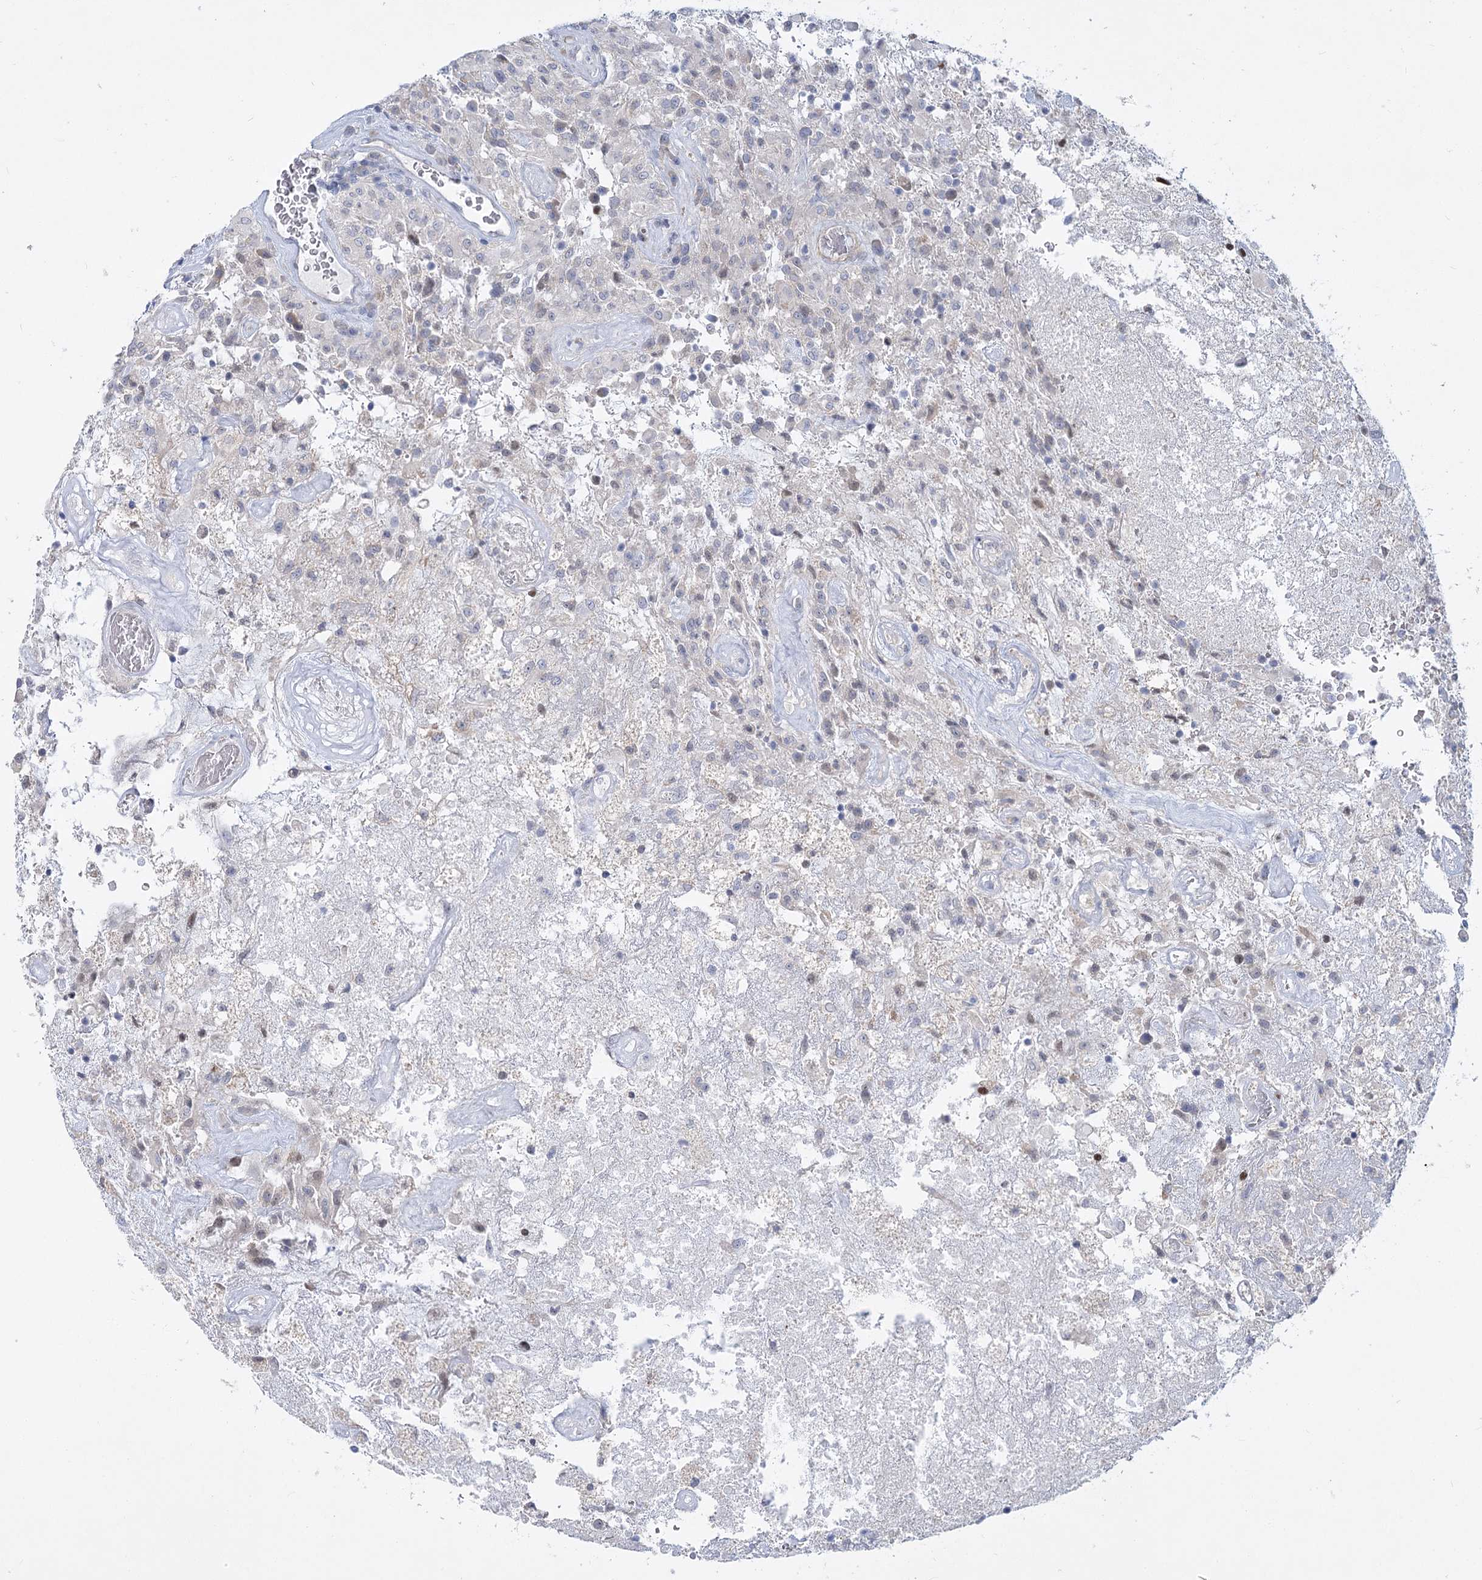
{"staining": {"intensity": "negative", "quantity": "none", "location": "none"}, "tissue": "glioma", "cell_type": "Tumor cells", "image_type": "cancer", "snomed": [{"axis": "morphology", "description": "Glioma, malignant, High grade"}, {"axis": "topography", "description": "Brain"}], "caption": "Immunohistochemistry of human glioma exhibits no positivity in tumor cells. Nuclei are stained in blue.", "gene": "ARSI", "patient": {"sex": "female", "age": 57}}